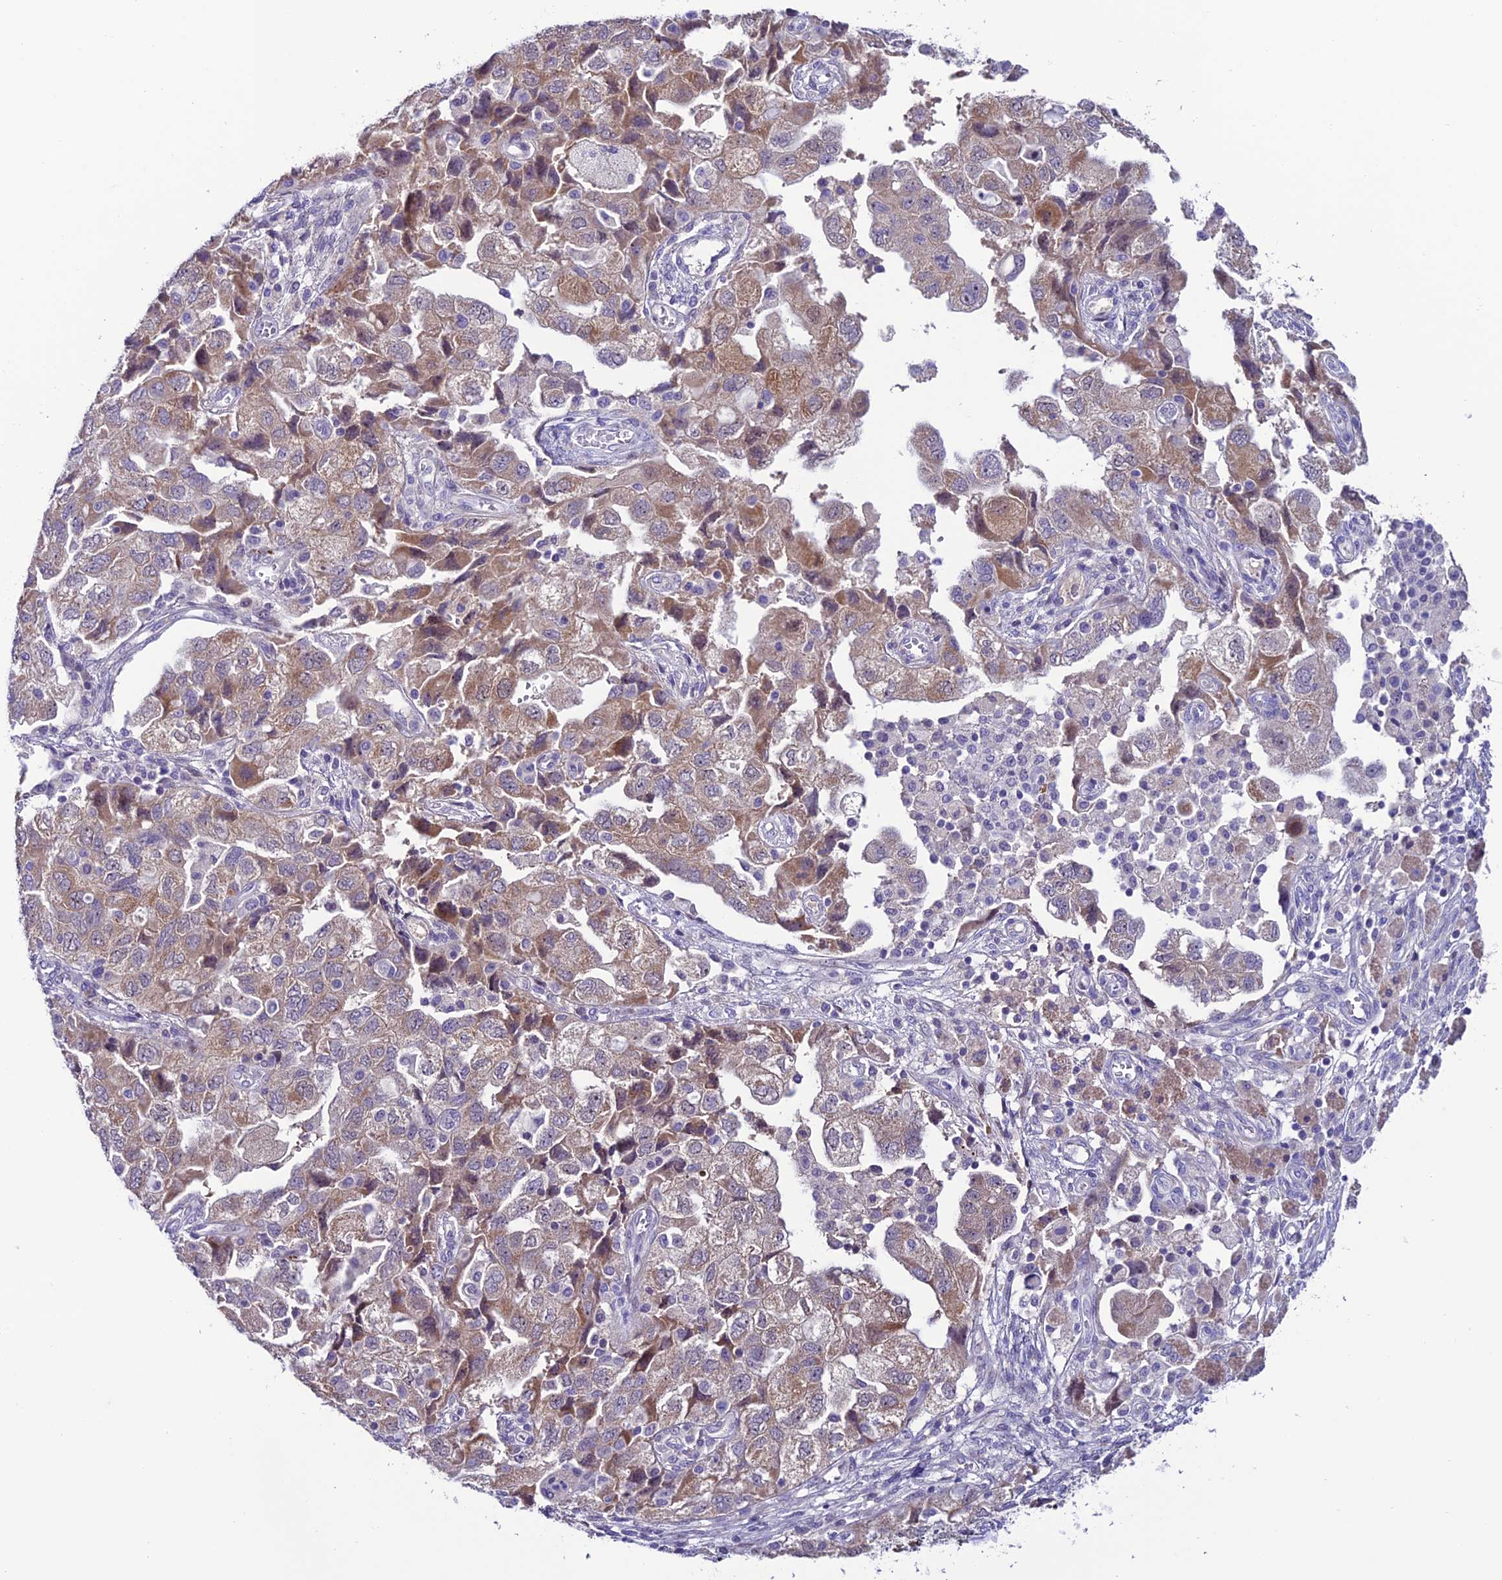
{"staining": {"intensity": "moderate", "quantity": "25%-75%", "location": "cytoplasmic/membranous"}, "tissue": "ovarian cancer", "cell_type": "Tumor cells", "image_type": "cancer", "snomed": [{"axis": "morphology", "description": "Carcinoma, NOS"}, {"axis": "morphology", "description": "Cystadenocarcinoma, serous, NOS"}, {"axis": "topography", "description": "Ovary"}], "caption": "Brown immunohistochemical staining in human ovarian cancer (serous cystadenocarcinoma) exhibits moderate cytoplasmic/membranous staining in about 25%-75% of tumor cells.", "gene": "SLC10A1", "patient": {"sex": "female", "age": 69}}